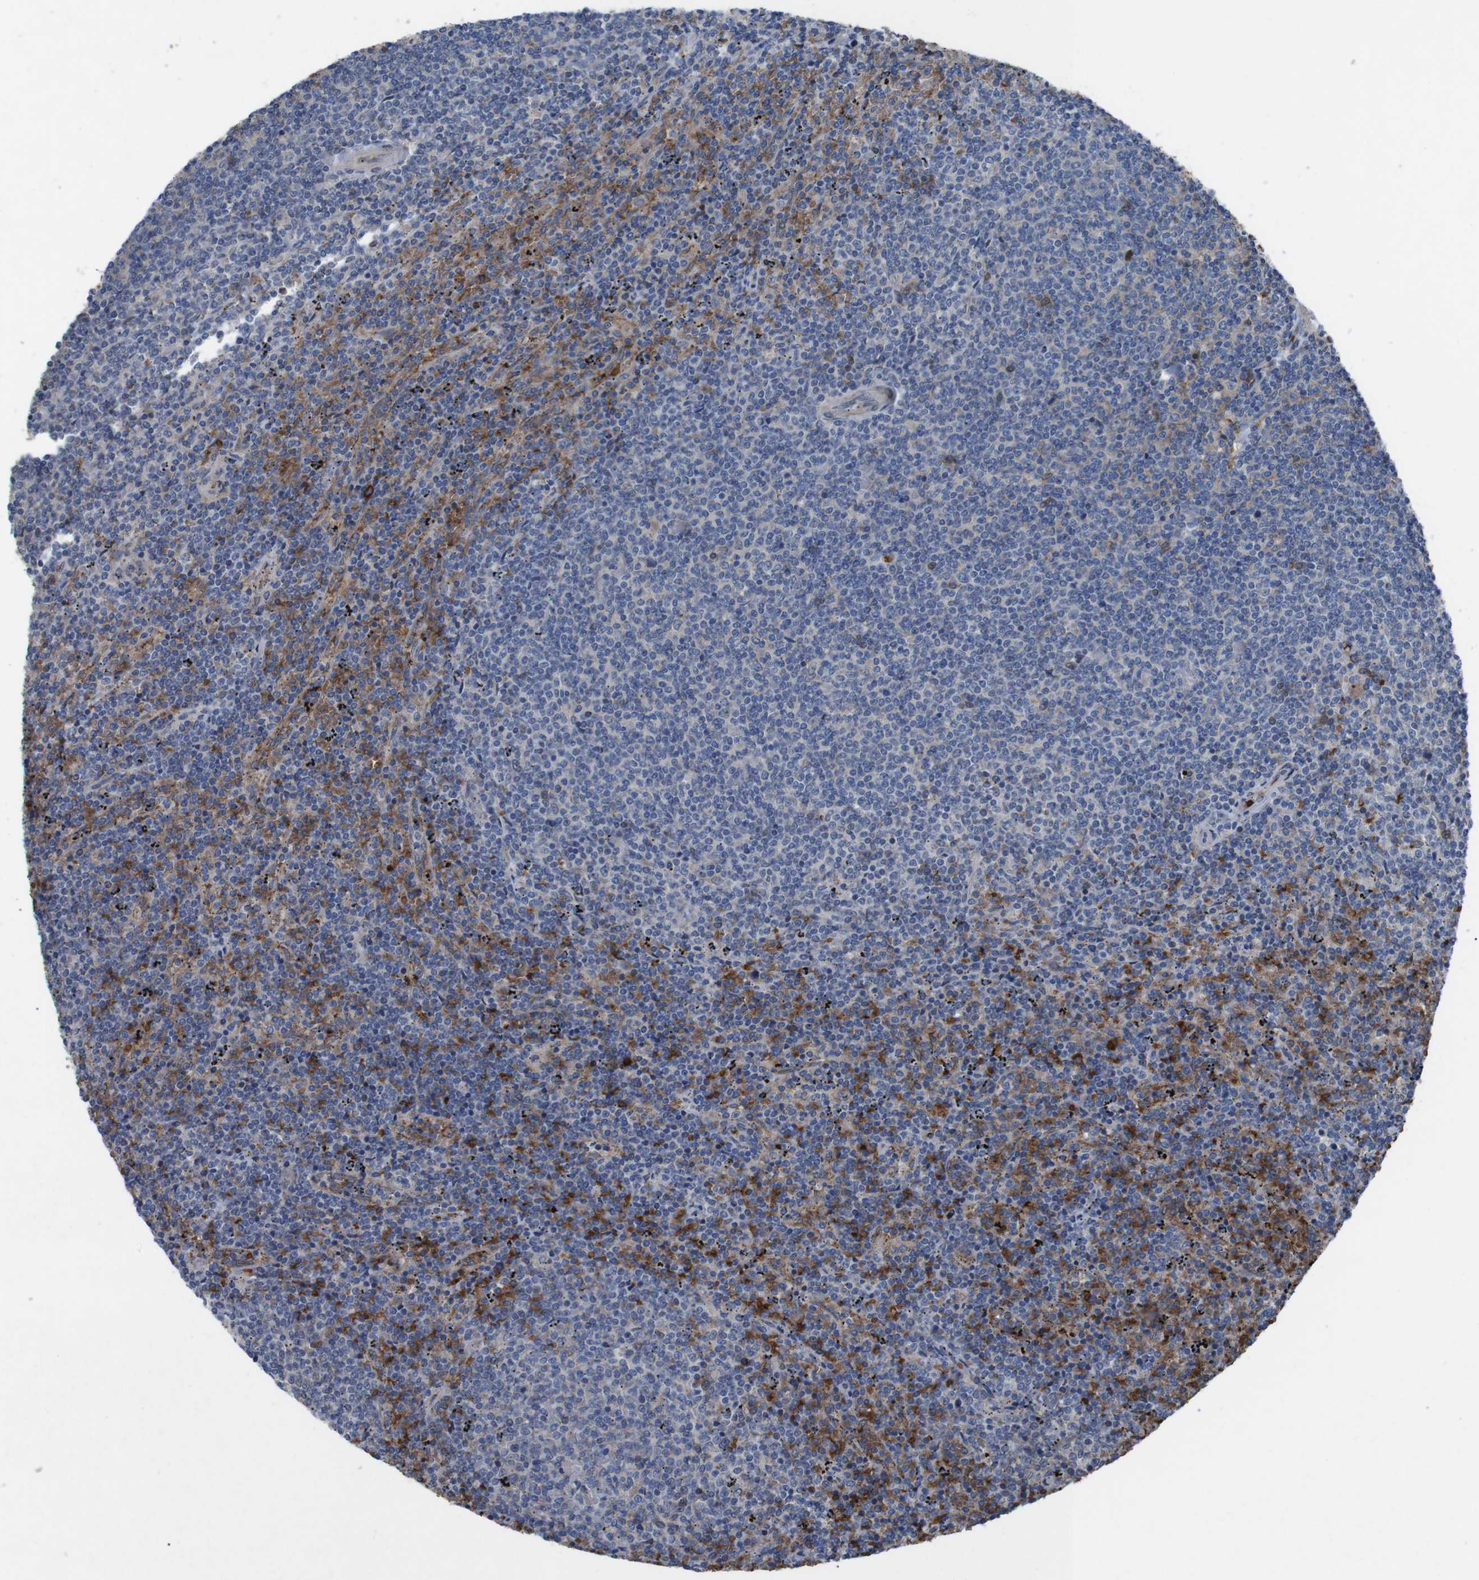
{"staining": {"intensity": "negative", "quantity": "none", "location": "none"}, "tissue": "lymphoma", "cell_type": "Tumor cells", "image_type": "cancer", "snomed": [{"axis": "morphology", "description": "Malignant lymphoma, non-Hodgkin's type, Low grade"}, {"axis": "topography", "description": "Spleen"}], "caption": "Histopathology image shows no significant protein staining in tumor cells of malignant lymphoma, non-Hodgkin's type (low-grade). (Stains: DAB (3,3'-diaminobenzidine) IHC with hematoxylin counter stain, Microscopy: brightfield microscopy at high magnification).", "gene": "SPTB", "patient": {"sex": "female", "age": 50}}